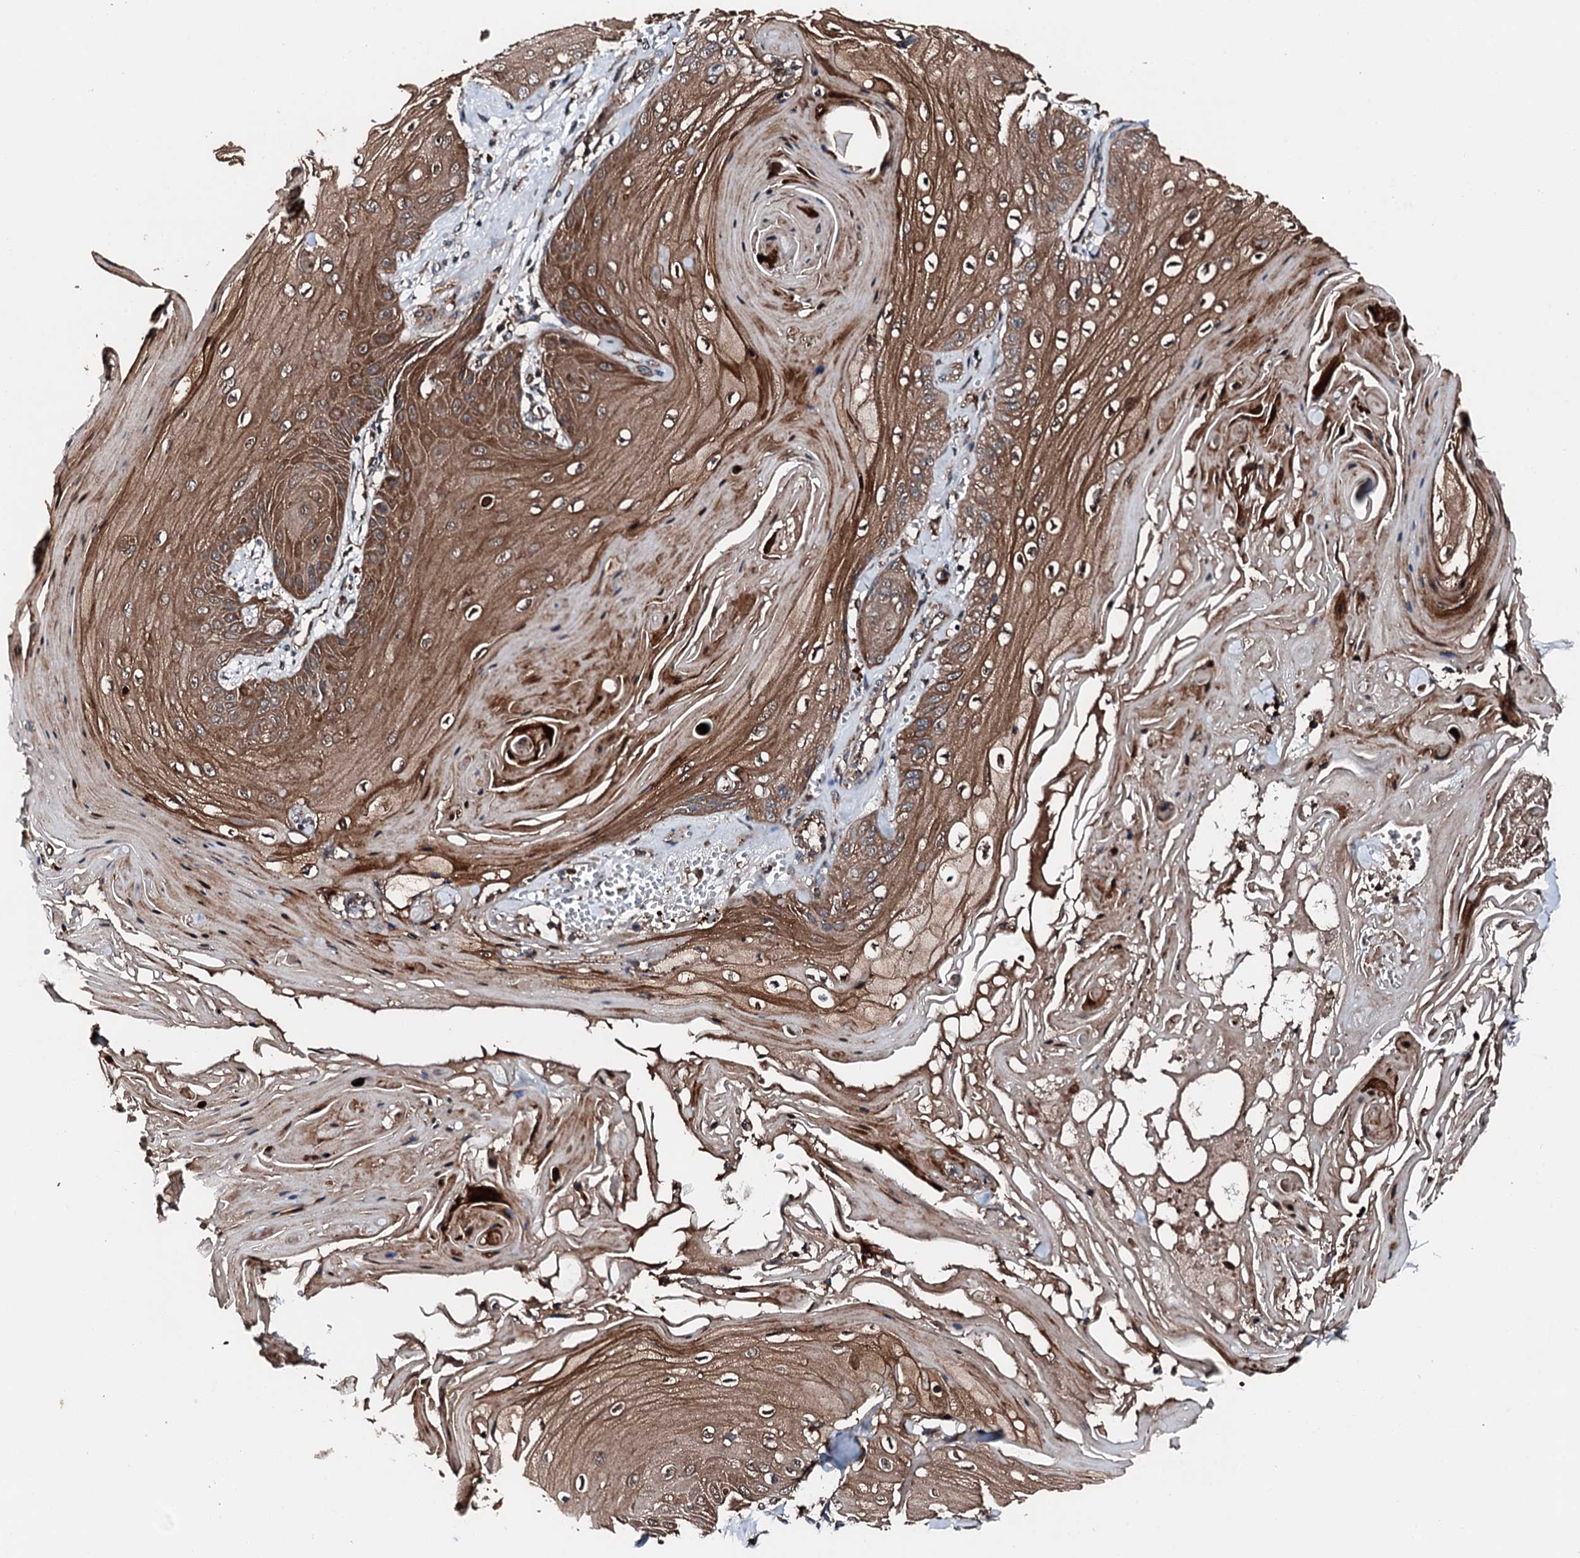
{"staining": {"intensity": "moderate", "quantity": ">75%", "location": "cytoplasmic/membranous"}, "tissue": "skin cancer", "cell_type": "Tumor cells", "image_type": "cancer", "snomed": [{"axis": "morphology", "description": "Squamous cell carcinoma, NOS"}, {"axis": "topography", "description": "Skin"}], "caption": "A brown stain highlights moderate cytoplasmic/membranous positivity of a protein in skin cancer tumor cells.", "gene": "FGD4", "patient": {"sex": "male", "age": 74}}